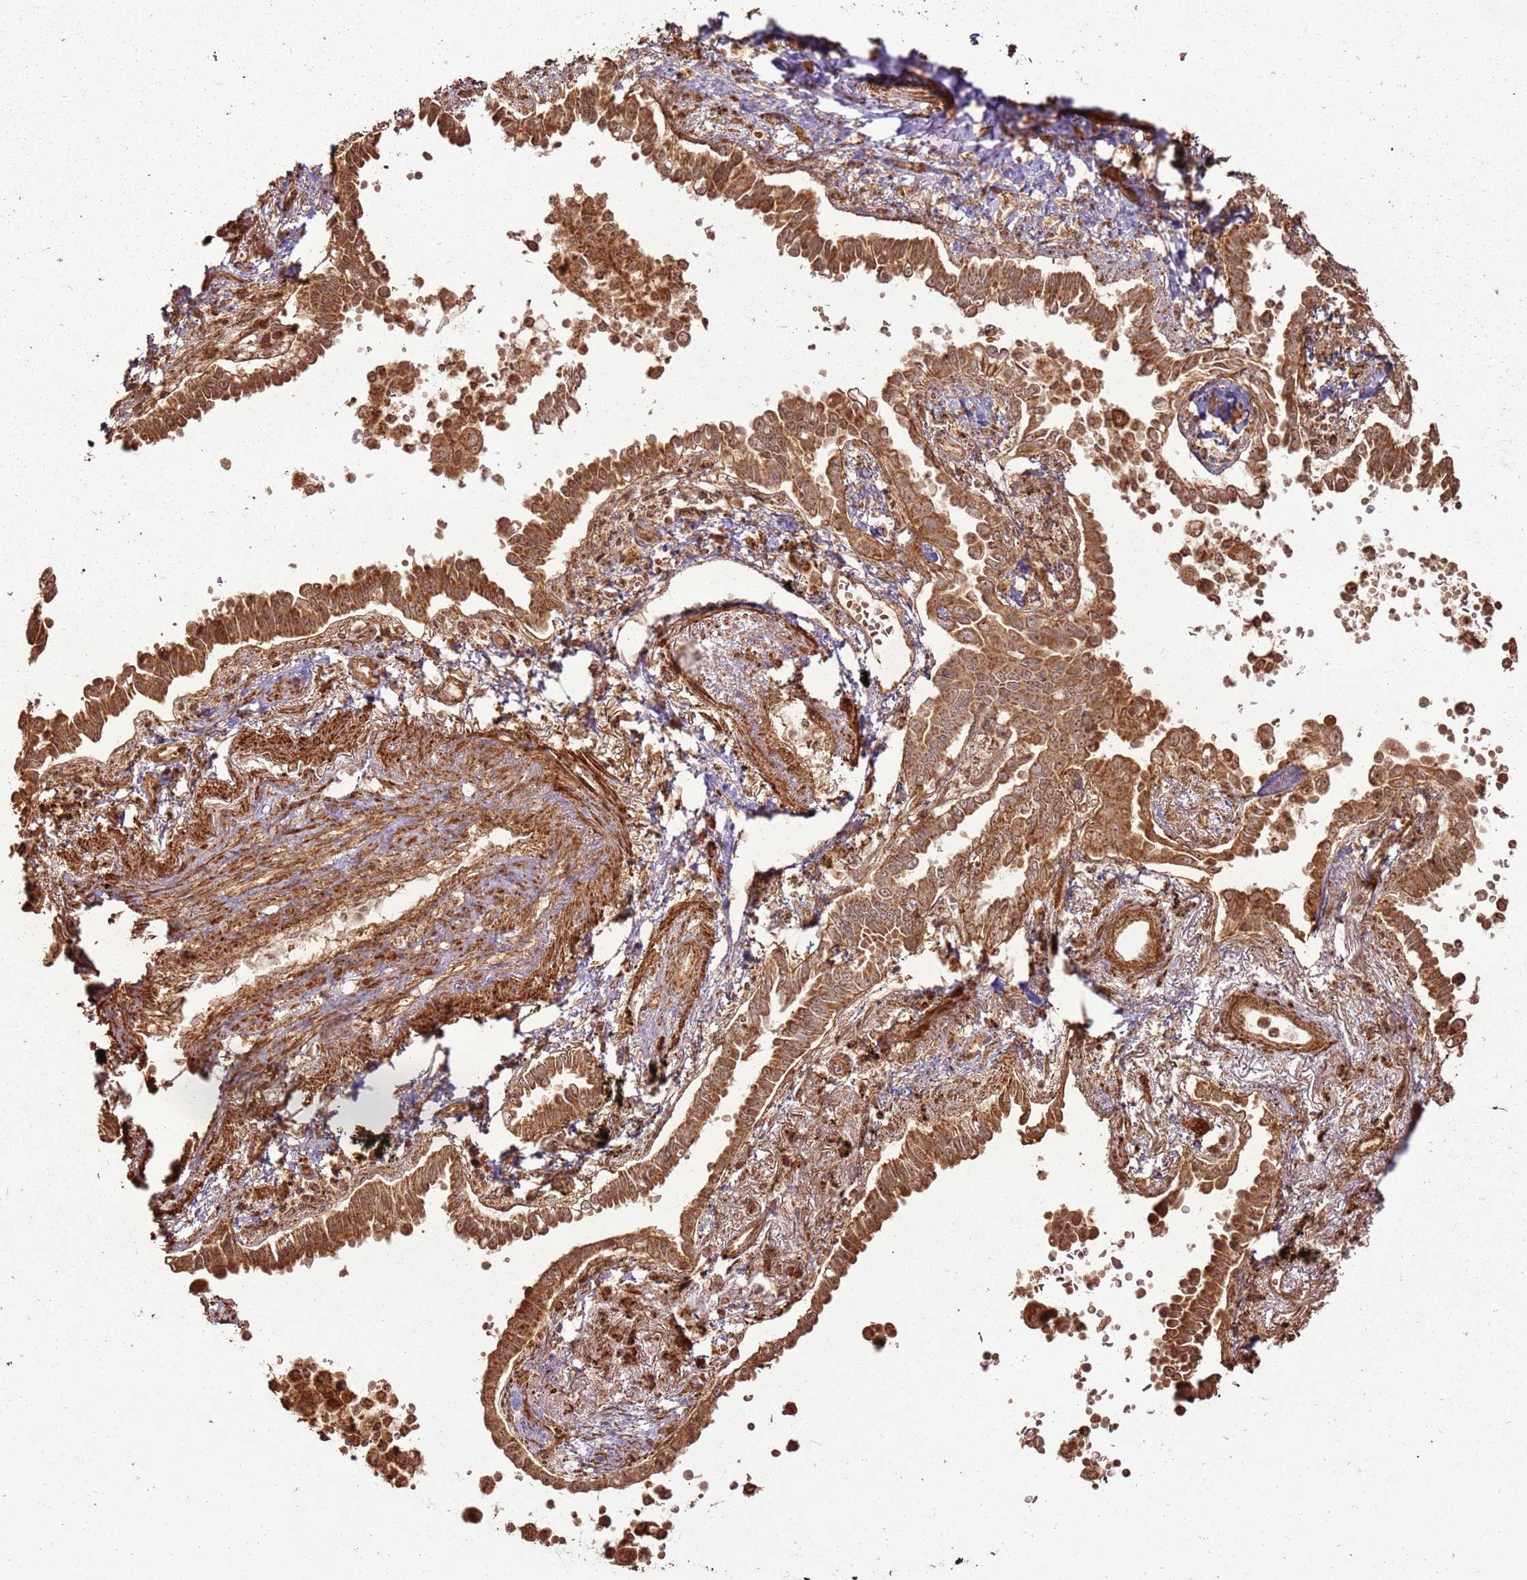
{"staining": {"intensity": "moderate", "quantity": ">75%", "location": "cytoplasmic/membranous,nuclear"}, "tissue": "lung cancer", "cell_type": "Tumor cells", "image_type": "cancer", "snomed": [{"axis": "morphology", "description": "Adenocarcinoma, NOS"}, {"axis": "topography", "description": "Lung"}], "caption": "The micrograph shows staining of lung cancer, revealing moderate cytoplasmic/membranous and nuclear protein staining (brown color) within tumor cells. (Brightfield microscopy of DAB IHC at high magnification).", "gene": "MRPS6", "patient": {"sex": "male", "age": 67}}